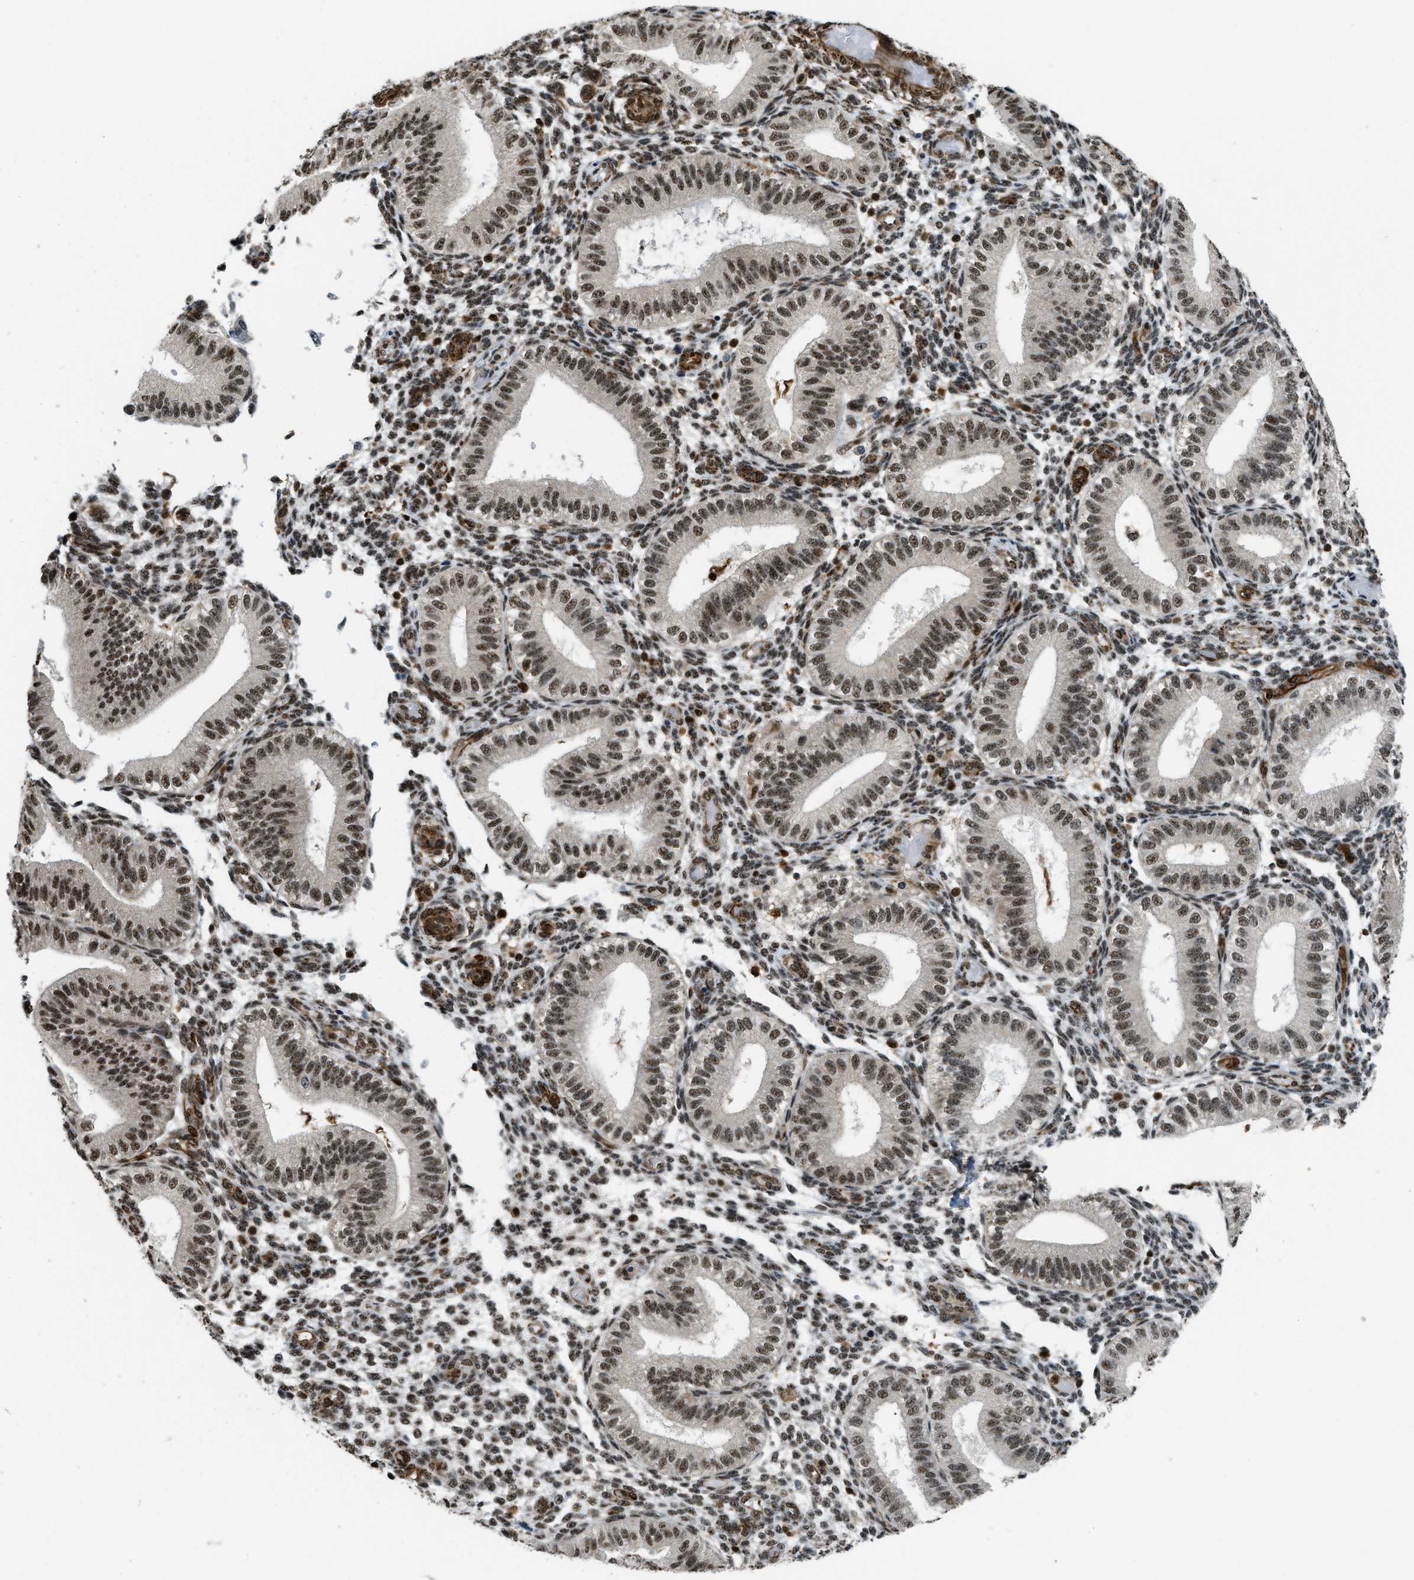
{"staining": {"intensity": "moderate", "quantity": "25%-75%", "location": "nuclear"}, "tissue": "endometrium", "cell_type": "Cells in endometrial stroma", "image_type": "normal", "snomed": [{"axis": "morphology", "description": "Normal tissue, NOS"}, {"axis": "topography", "description": "Endometrium"}], "caption": "Moderate nuclear expression for a protein is present in approximately 25%-75% of cells in endometrial stroma of unremarkable endometrium using IHC.", "gene": "E2F1", "patient": {"sex": "female", "age": 39}}